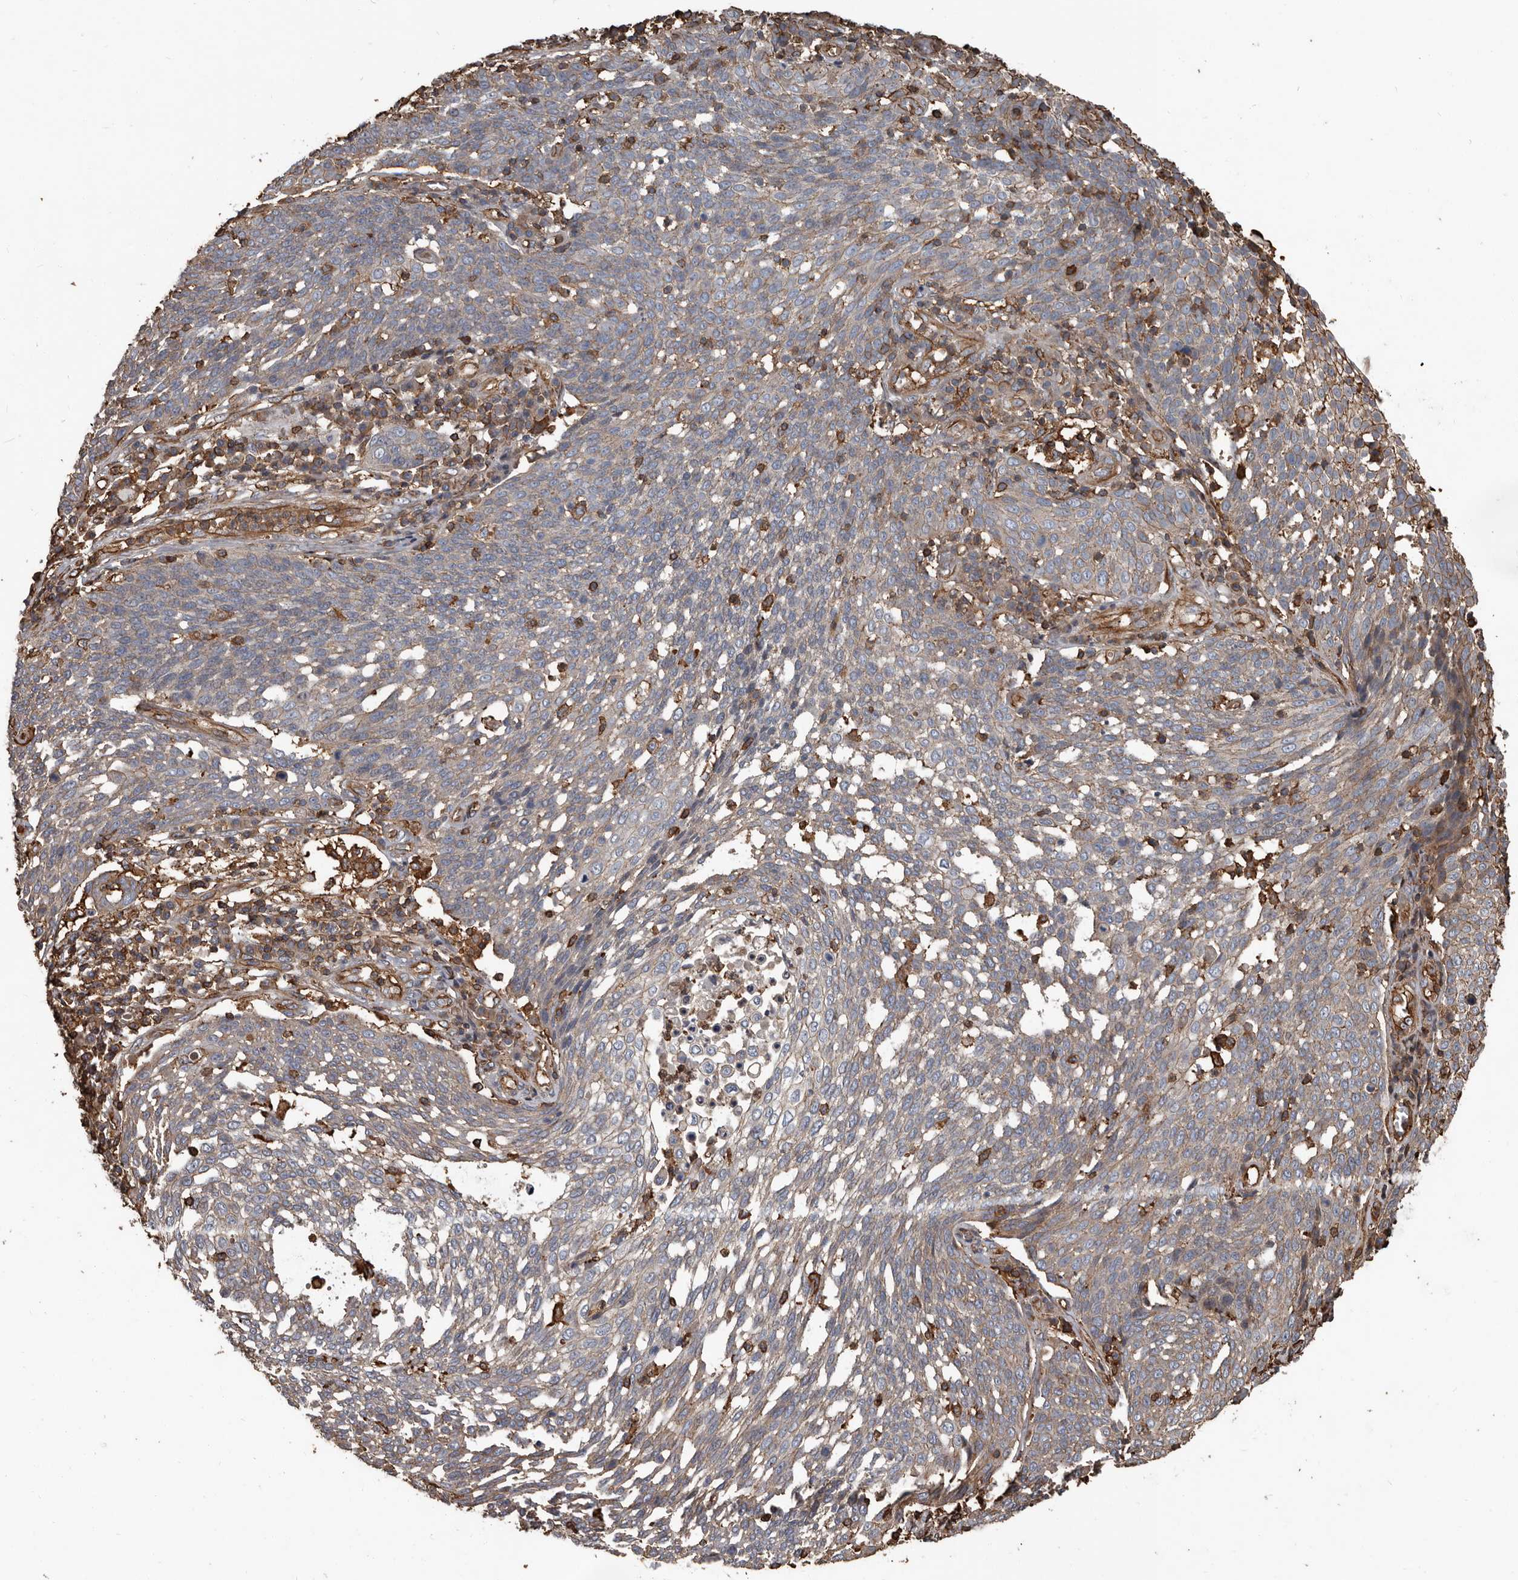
{"staining": {"intensity": "weak", "quantity": "<25%", "location": "cytoplasmic/membranous"}, "tissue": "cervical cancer", "cell_type": "Tumor cells", "image_type": "cancer", "snomed": [{"axis": "morphology", "description": "Squamous cell carcinoma, NOS"}, {"axis": "topography", "description": "Cervix"}], "caption": "The immunohistochemistry histopathology image has no significant staining in tumor cells of cervical squamous cell carcinoma tissue.", "gene": "DENND6B", "patient": {"sex": "female", "age": 34}}